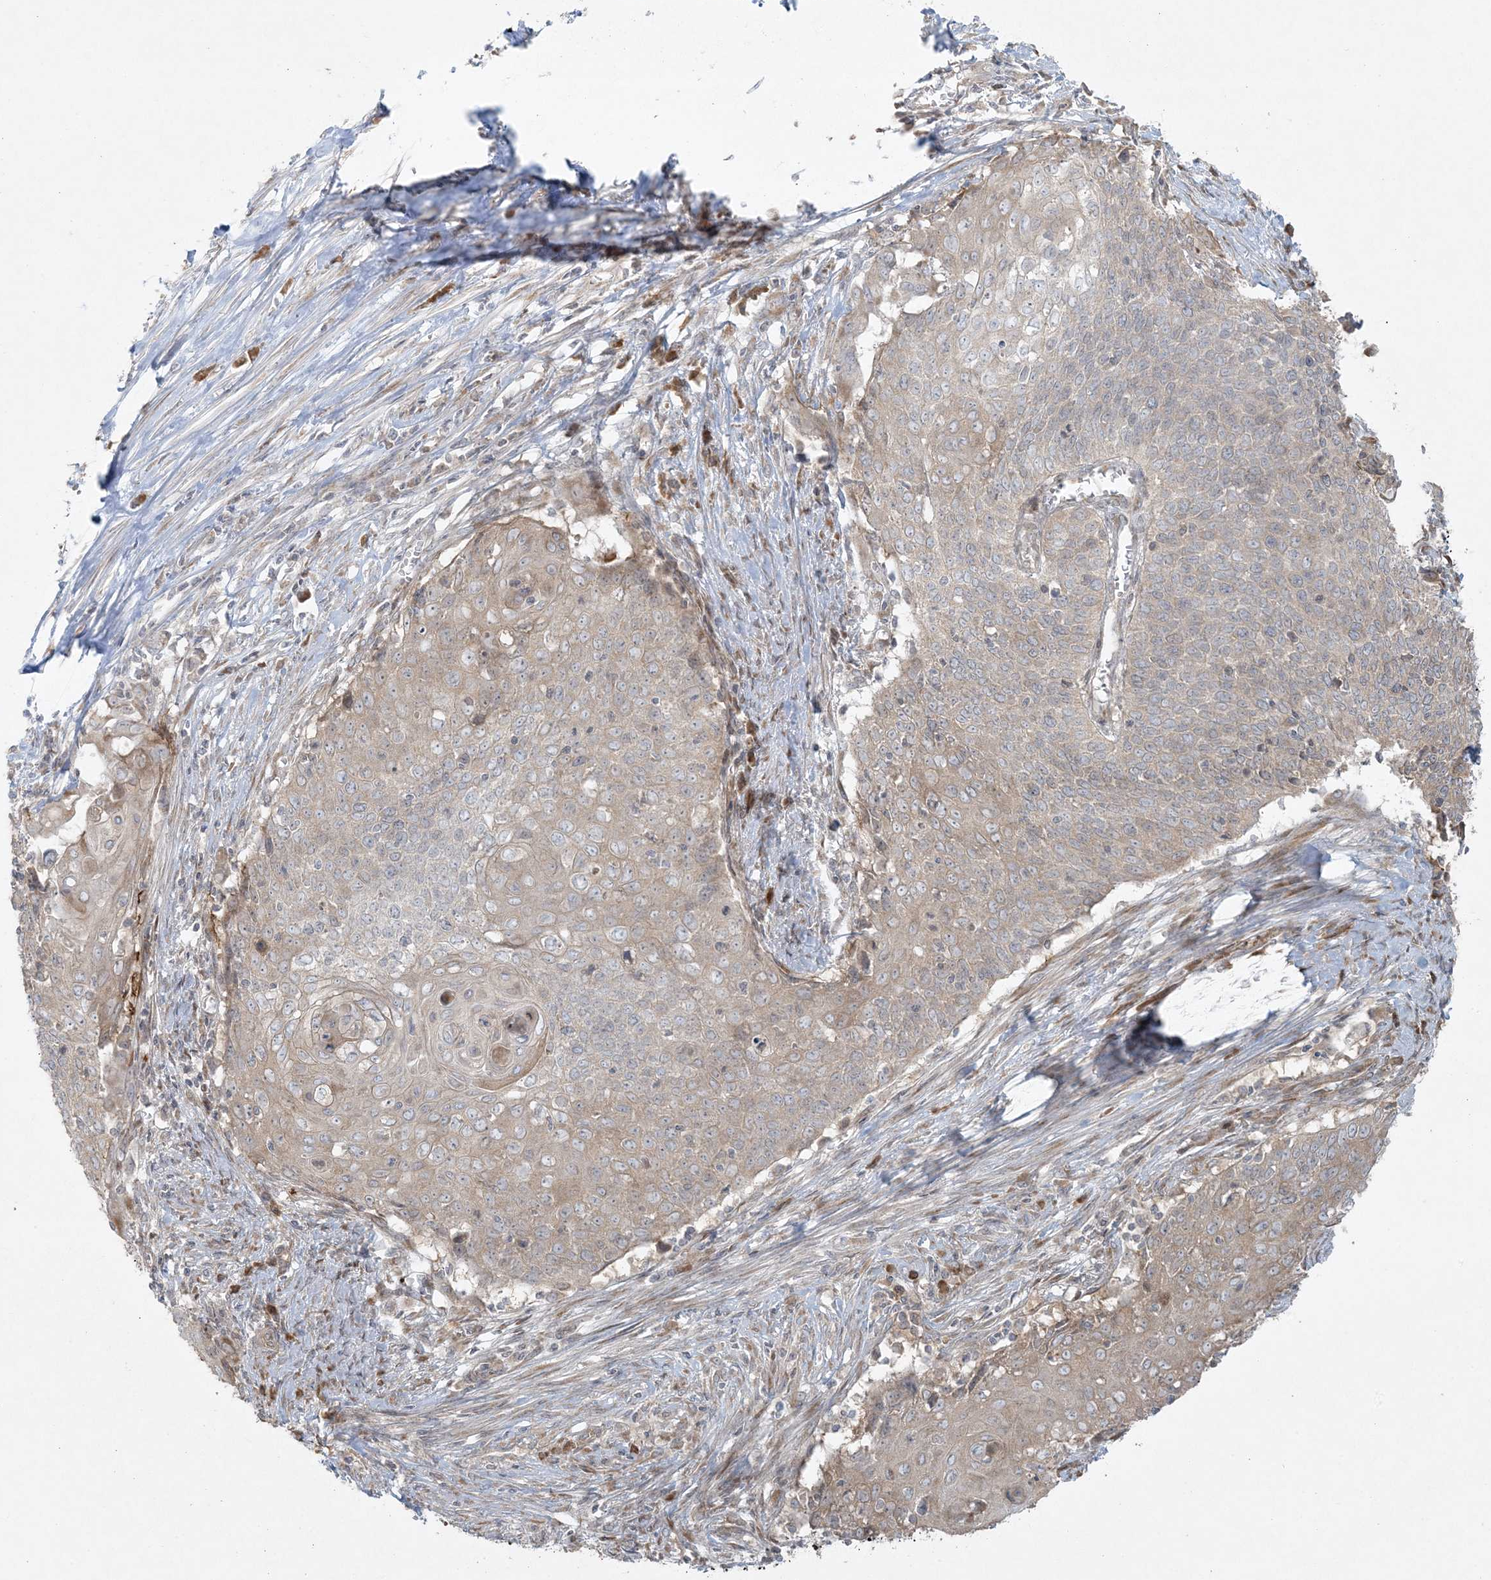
{"staining": {"intensity": "weak", "quantity": "<25%", "location": "cytoplasmic/membranous"}, "tissue": "cervical cancer", "cell_type": "Tumor cells", "image_type": "cancer", "snomed": [{"axis": "morphology", "description": "Squamous cell carcinoma, NOS"}, {"axis": "topography", "description": "Cervix"}], "caption": "This is an IHC micrograph of human cervical cancer (squamous cell carcinoma). There is no positivity in tumor cells.", "gene": "ZNF263", "patient": {"sex": "female", "age": 39}}